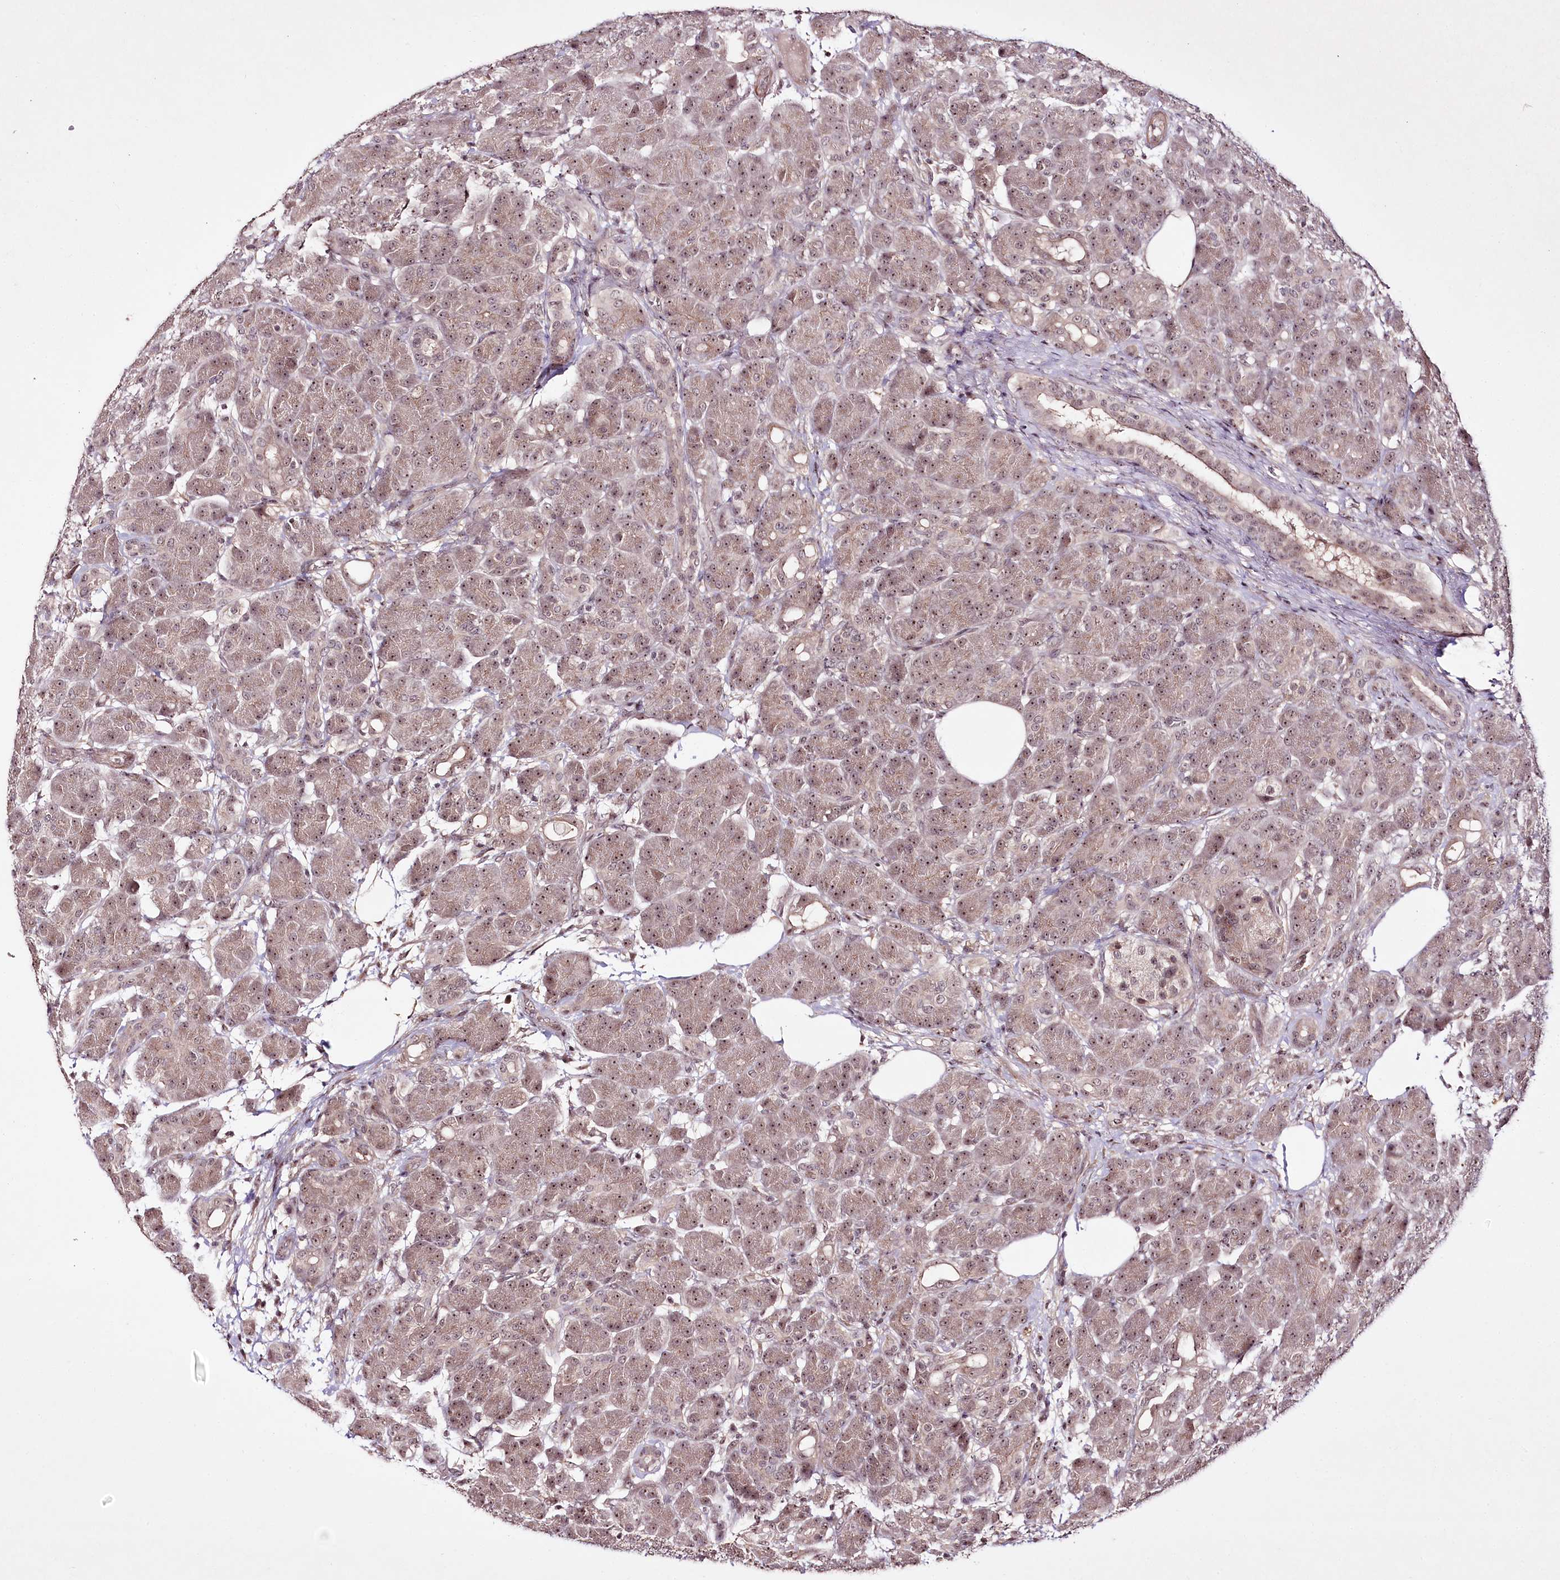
{"staining": {"intensity": "moderate", "quantity": "25%-75%", "location": "cytoplasmic/membranous,nuclear"}, "tissue": "pancreas", "cell_type": "Exocrine glandular cells", "image_type": "normal", "snomed": [{"axis": "morphology", "description": "Normal tissue, NOS"}, {"axis": "topography", "description": "Pancreas"}], "caption": "Moderate cytoplasmic/membranous,nuclear staining for a protein is seen in about 25%-75% of exocrine glandular cells of benign pancreas using IHC.", "gene": "CCDC59", "patient": {"sex": "male", "age": 63}}